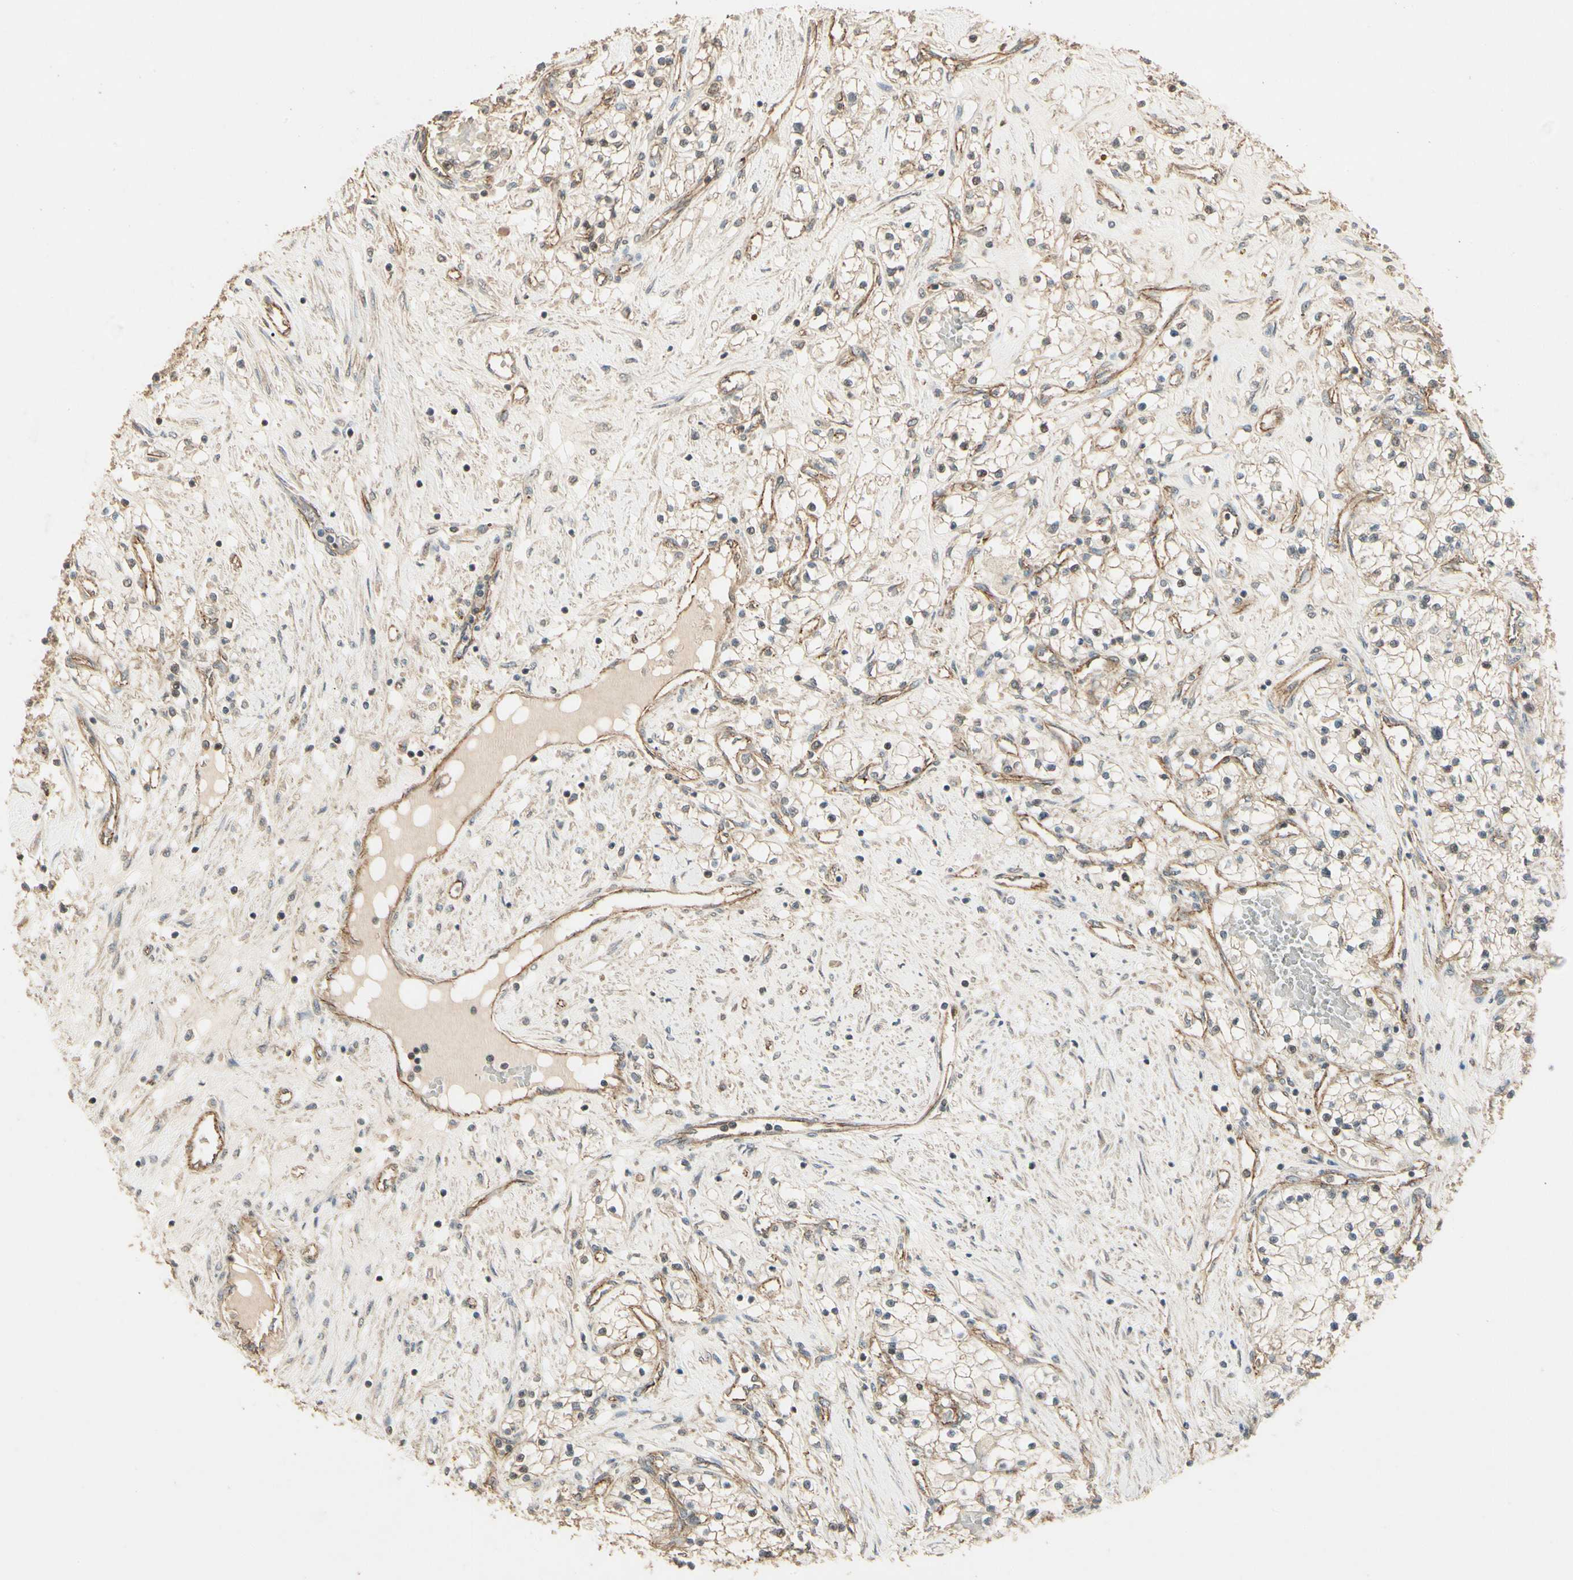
{"staining": {"intensity": "weak", "quantity": ">75%", "location": "cytoplasmic/membranous"}, "tissue": "renal cancer", "cell_type": "Tumor cells", "image_type": "cancer", "snomed": [{"axis": "morphology", "description": "Adenocarcinoma, NOS"}, {"axis": "topography", "description": "Kidney"}], "caption": "This micrograph shows IHC staining of adenocarcinoma (renal), with low weak cytoplasmic/membranous positivity in about >75% of tumor cells.", "gene": "RNF180", "patient": {"sex": "male", "age": 68}}